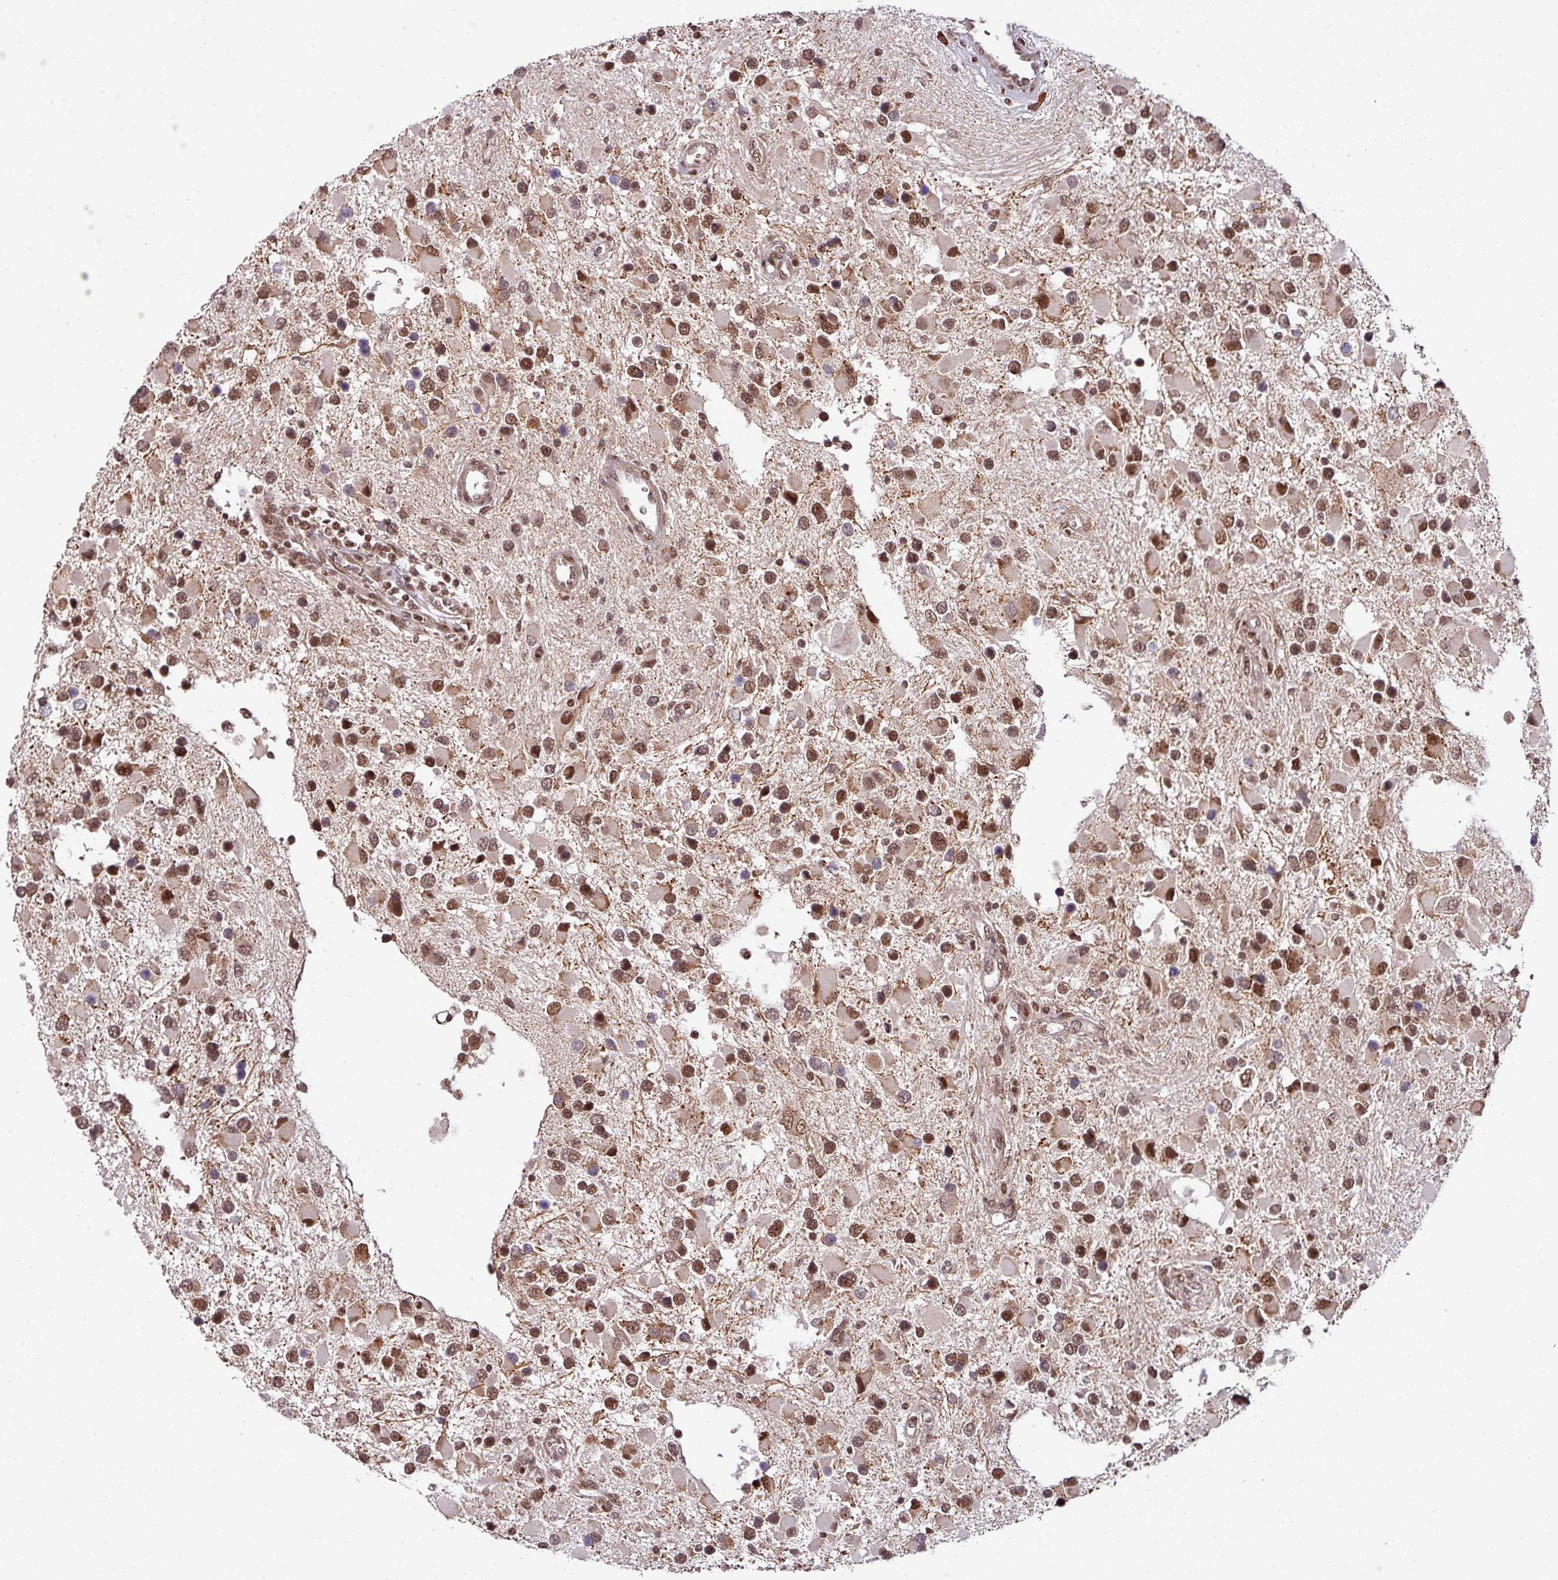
{"staining": {"intensity": "strong", "quantity": ">75%", "location": "nuclear"}, "tissue": "glioma", "cell_type": "Tumor cells", "image_type": "cancer", "snomed": [{"axis": "morphology", "description": "Glioma, malignant, High grade"}, {"axis": "topography", "description": "Brain"}], "caption": "This histopathology image demonstrates immunohistochemistry staining of malignant high-grade glioma, with high strong nuclear positivity in approximately >75% of tumor cells.", "gene": "PHF23", "patient": {"sex": "male", "age": 53}}